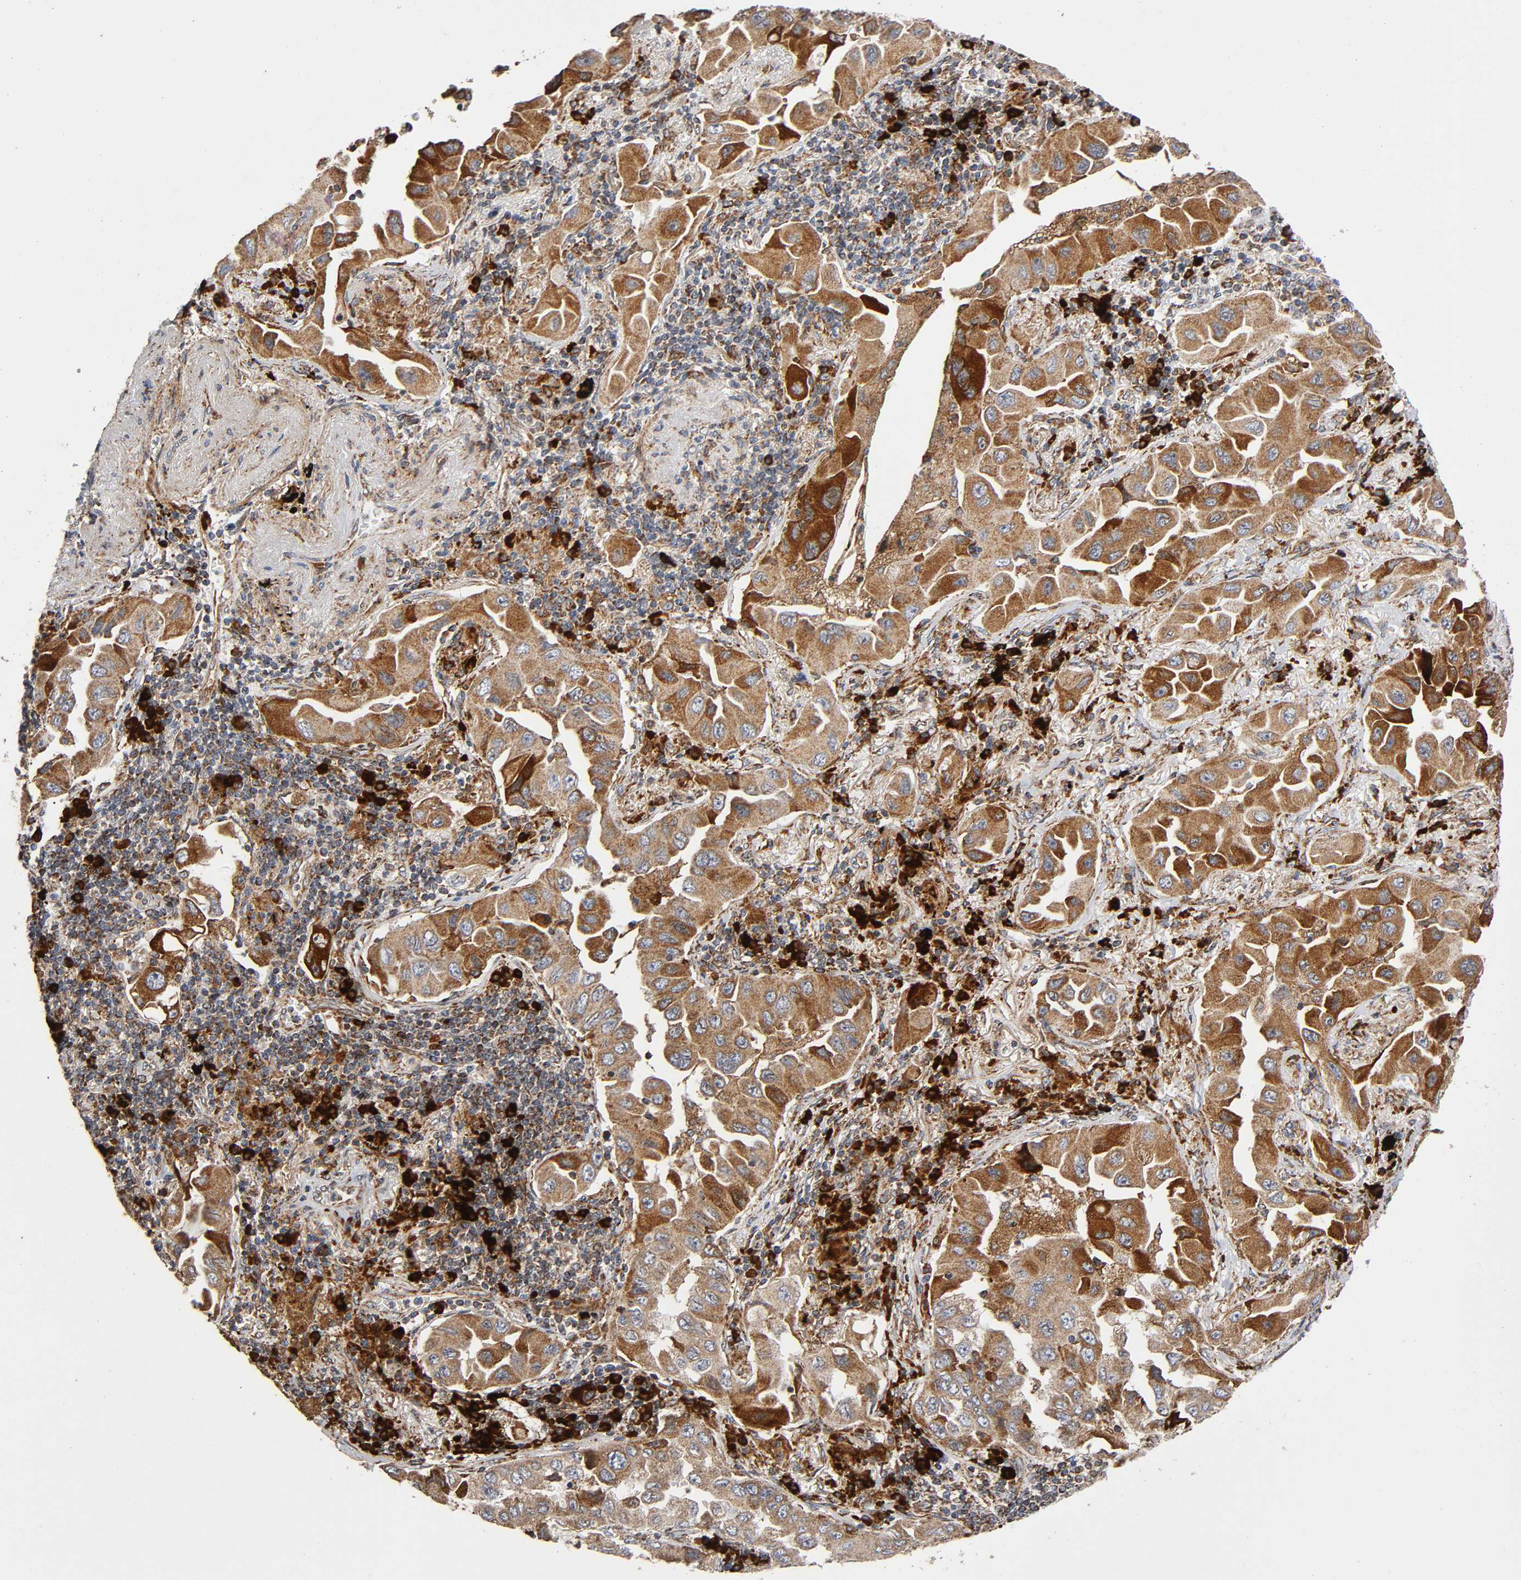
{"staining": {"intensity": "moderate", "quantity": ">75%", "location": "cytoplasmic/membranous"}, "tissue": "lung cancer", "cell_type": "Tumor cells", "image_type": "cancer", "snomed": [{"axis": "morphology", "description": "Adenocarcinoma, NOS"}, {"axis": "topography", "description": "Lung"}], "caption": "Human lung adenocarcinoma stained with a brown dye exhibits moderate cytoplasmic/membranous positive expression in approximately >75% of tumor cells.", "gene": "MAP3K1", "patient": {"sex": "female", "age": 65}}